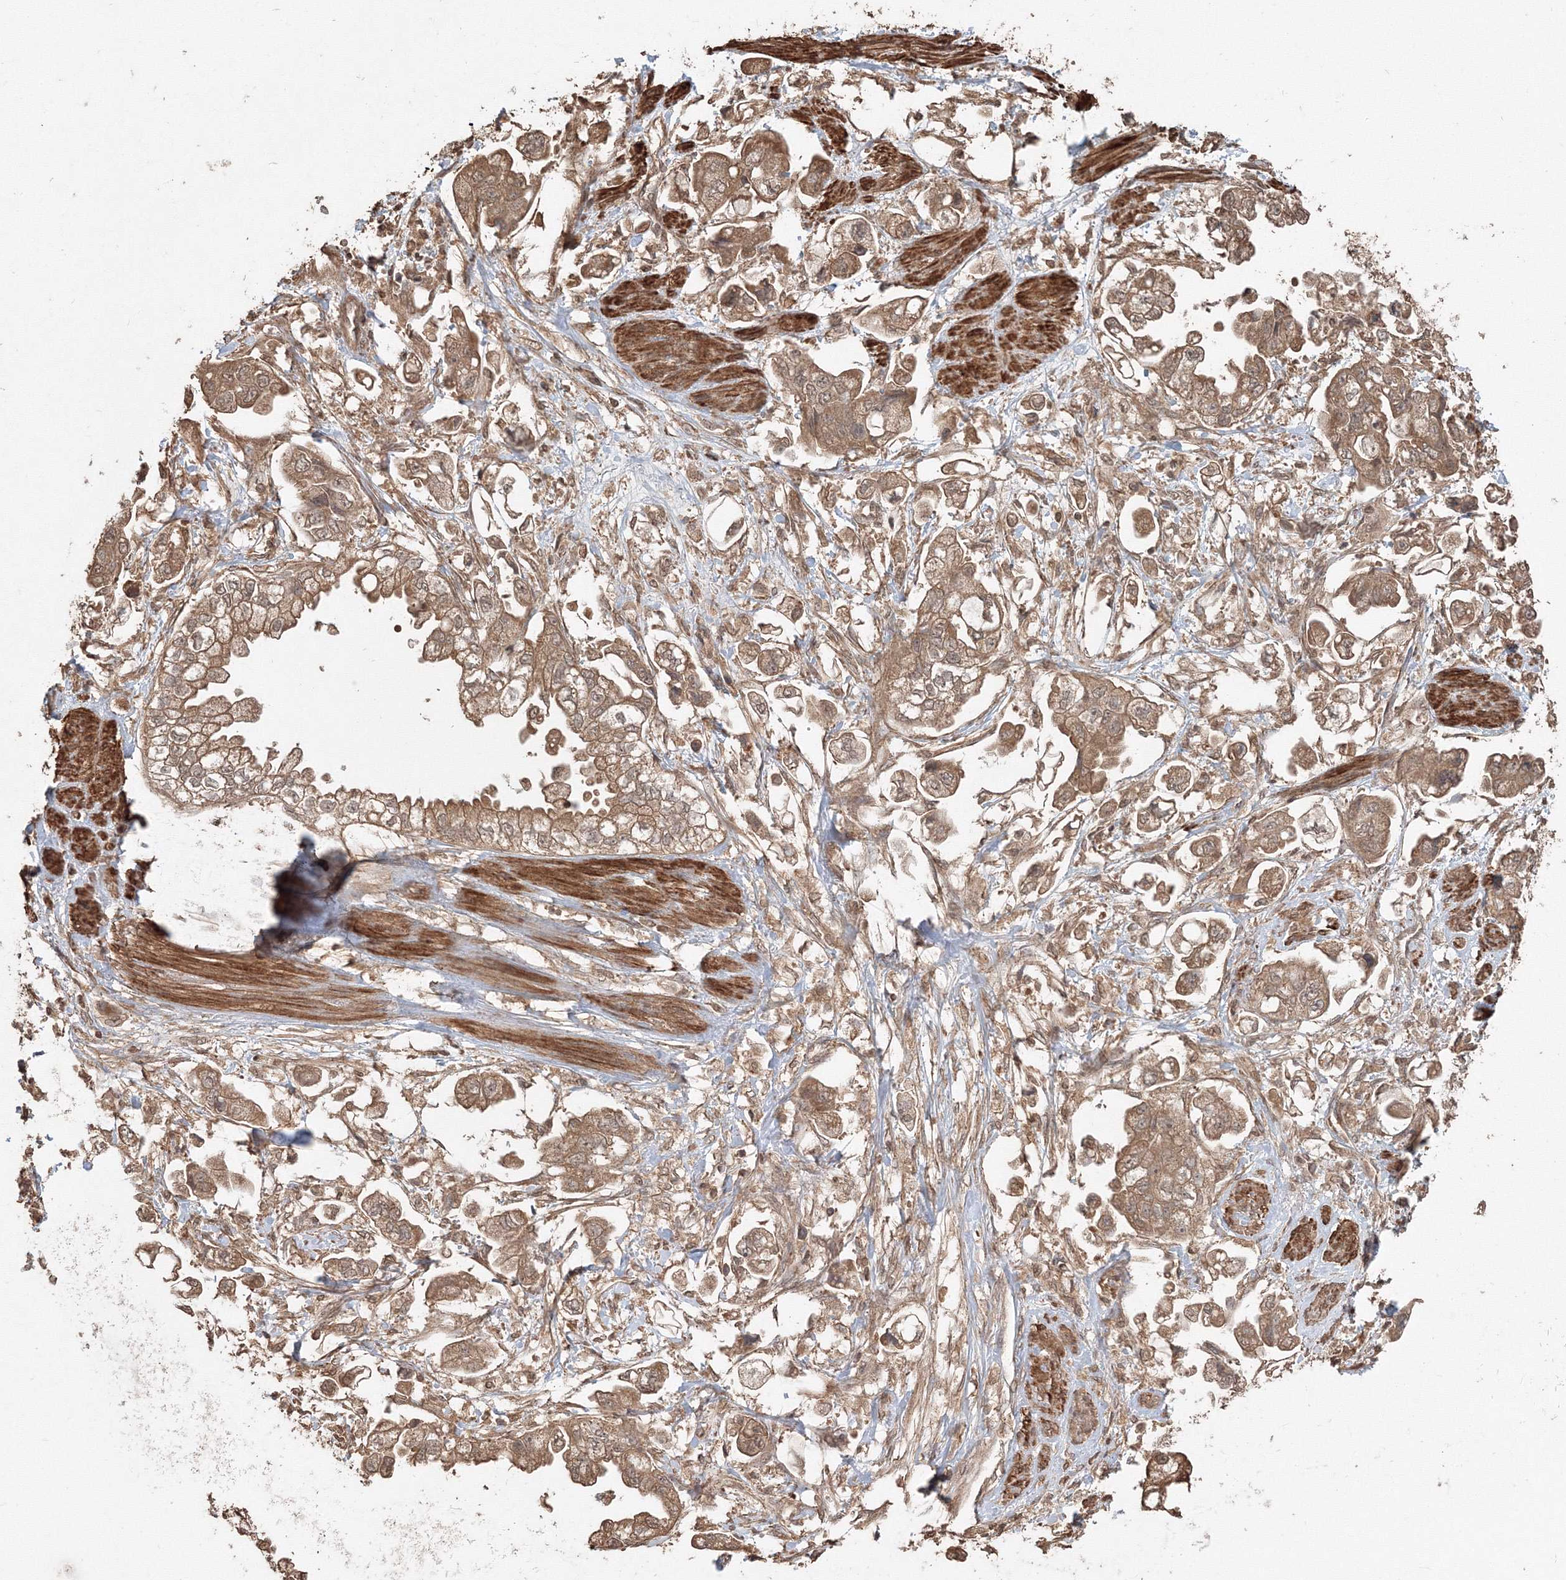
{"staining": {"intensity": "moderate", "quantity": ">75%", "location": "cytoplasmic/membranous"}, "tissue": "stomach cancer", "cell_type": "Tumor cells", "image_type": "cancer", "snomed": [{"axis": "morphology", "description": "Adenocarcinoma, NOS"}, {"axis": "topography", "description": "Stomach"}], "caption": "Adenocarcinoma (stomach) stained for a protein exhibits moderate cytoplasmic/membranous positivity in tumor cells.", "gene": "CCDC122", "patient": {"sex": "male", "age": 62}}